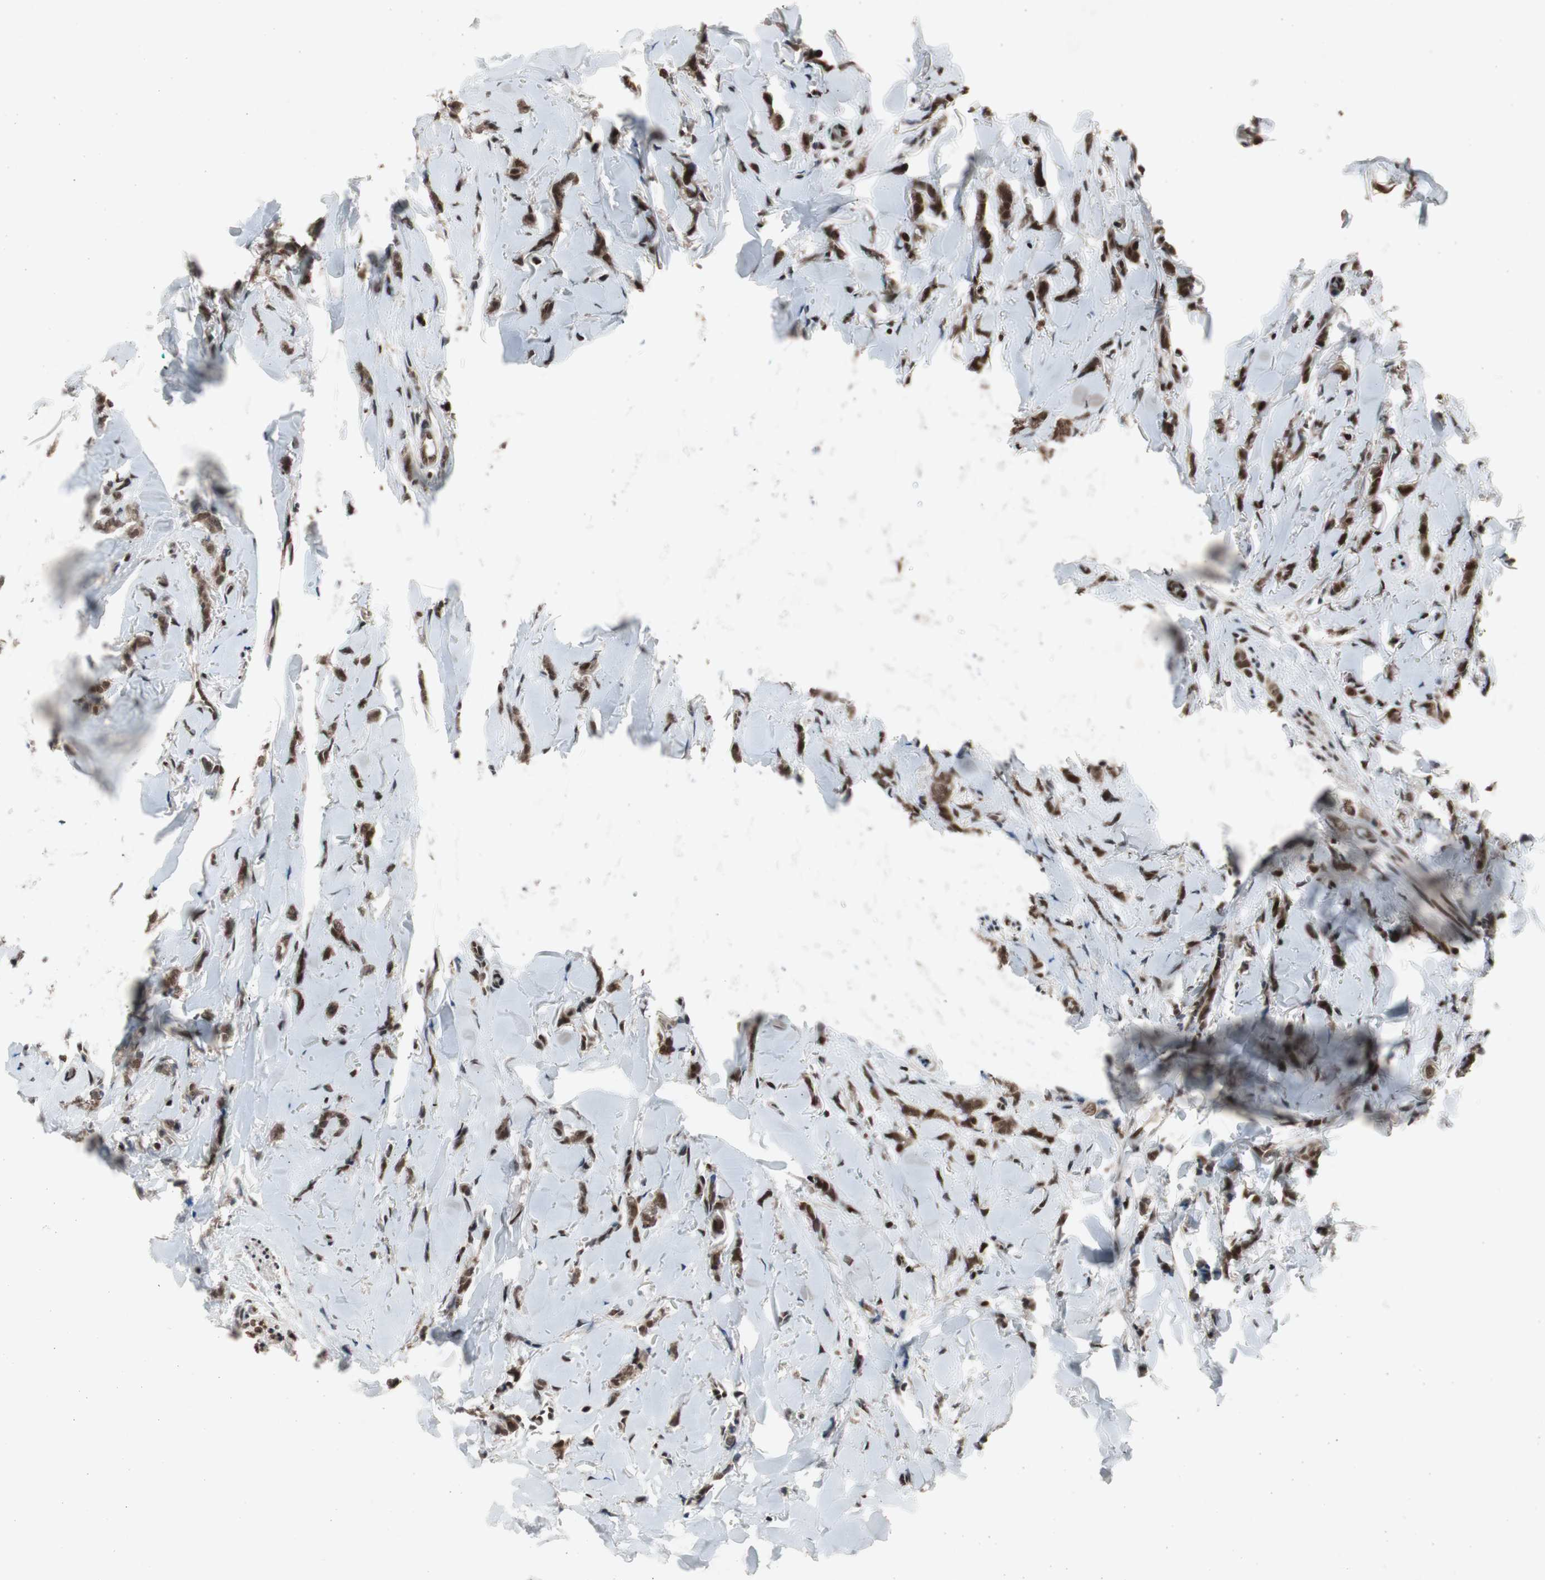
{"staining": {"intensity": "strong", "quantity": ">75%", "location": "cytoplasmic/membranous,nuclear"}, "tissue": "breast cancer", "cell_type": "Tumor cells", "image_type": "cancer", "snomed": [{"axis": "morphology", "description": "Lobular carcinoma"}, {"axis": "topography", "description": "Skin"}, {"axis": "topography", "description": "Breast"}], "caption": "Brown immunohistochemical staining in human lobular carcinoma (breast) displays strong cytoplasmic/membranous and nuclear staining in about >75% of tumor cells.", "gene": "RPA1", "patient": {"sex": "female", "age": 46}}